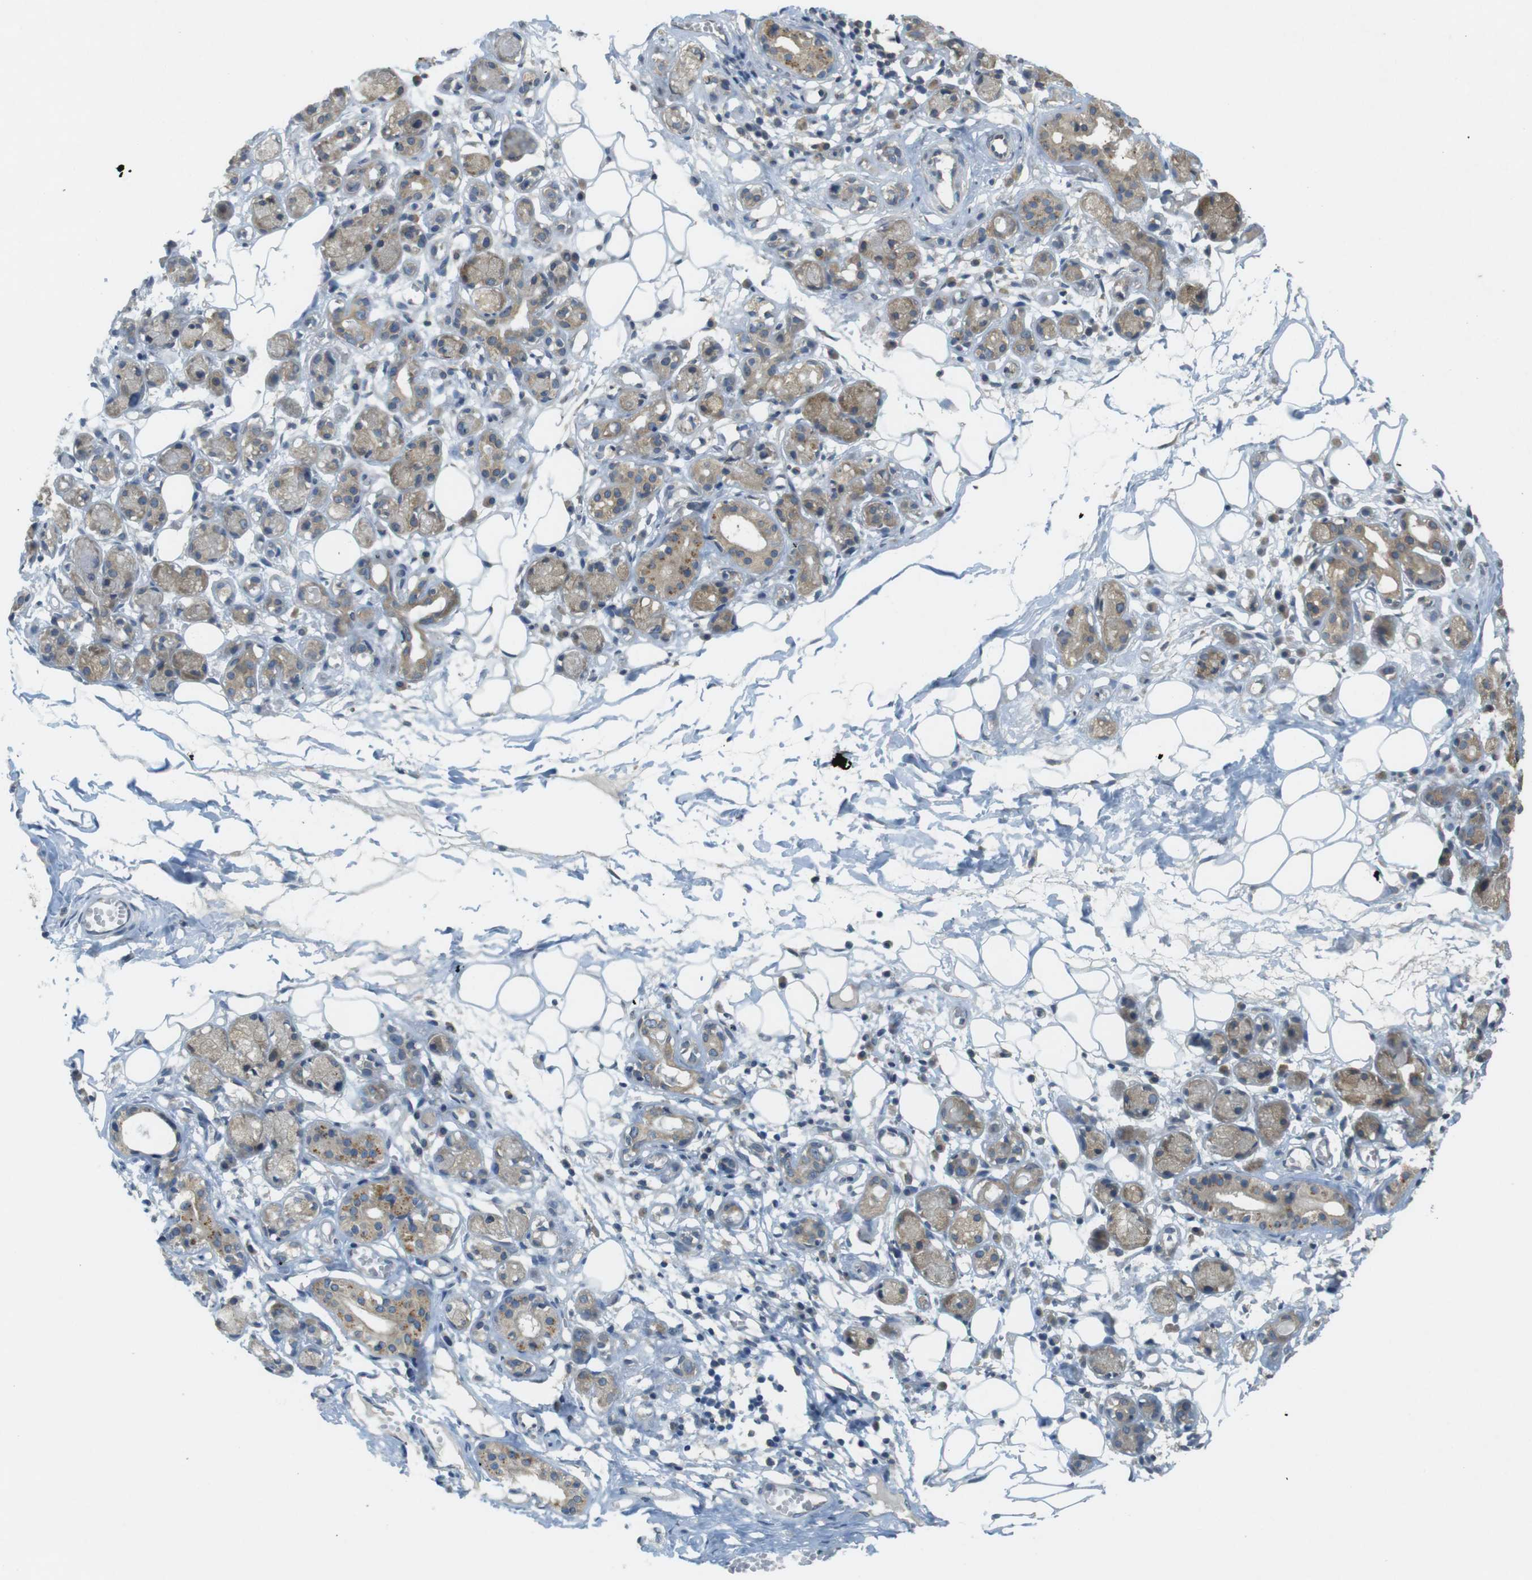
{"staining": {"intensity": "negative", "quantity": "none", "location": "none"}, "tissue": "adipose tissue", "cell_type": "Adipocytes", "image_type": "normal", "snomed": [{"axis": "morphology", "description": "Normal tissue, NOS"}, {"axis": "morphology", "description": "Inflammation, NOS"}, {"axis": "topography", "description": "Vascular tissue"}, {"axis": "topography", "description": "Salivary gland"}], "caption": "This is an immunohistochemistry photomicrograph of normal human adipose tissue. There is no positivity in adipocytes.", "gene": "KIF5B", "patient": {"sex": "female", "age": 75}}